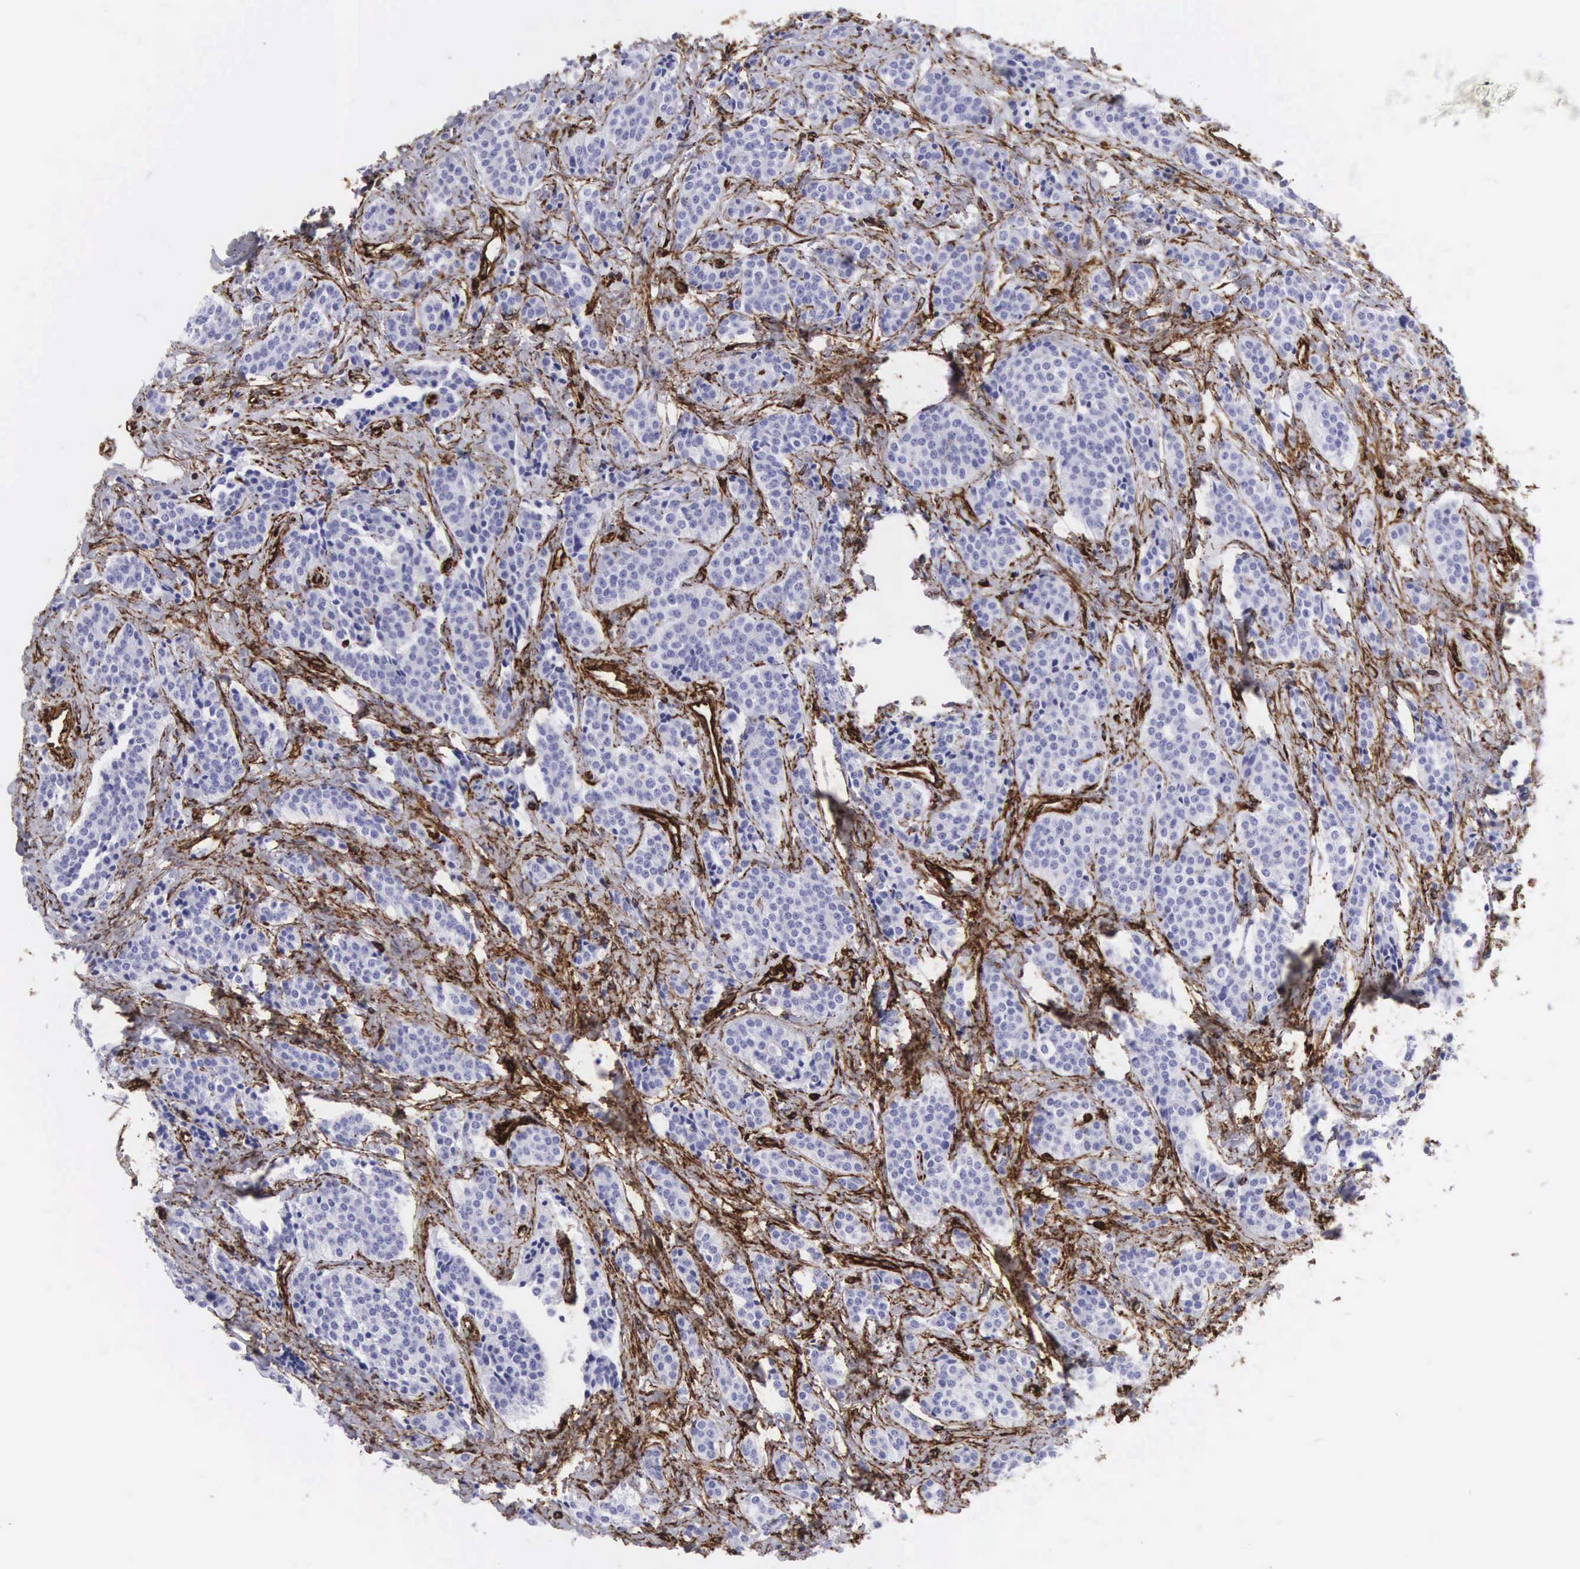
{"staining": {"intensity": "negative", "quantity": "none", "location": "none"}, "tissue": "carcinoid", "cell_type": "Tumor cells", "image_type": "cancer", "snomed": [{"axis": "morphology", "description": "Carcinoid, malignant, NOS"}, {"axis": "topography", "description": "Small intestine"}], "caption": "An image of human carcinoid (malignant) is negative for staining in tumor cells. (Stains: DAB IHC with hematoxylin counter stain, Microscopy: brightfield microscopy at high magnification).", "gene": "VIM", "patient": {"sex": "male", "age": 63}}